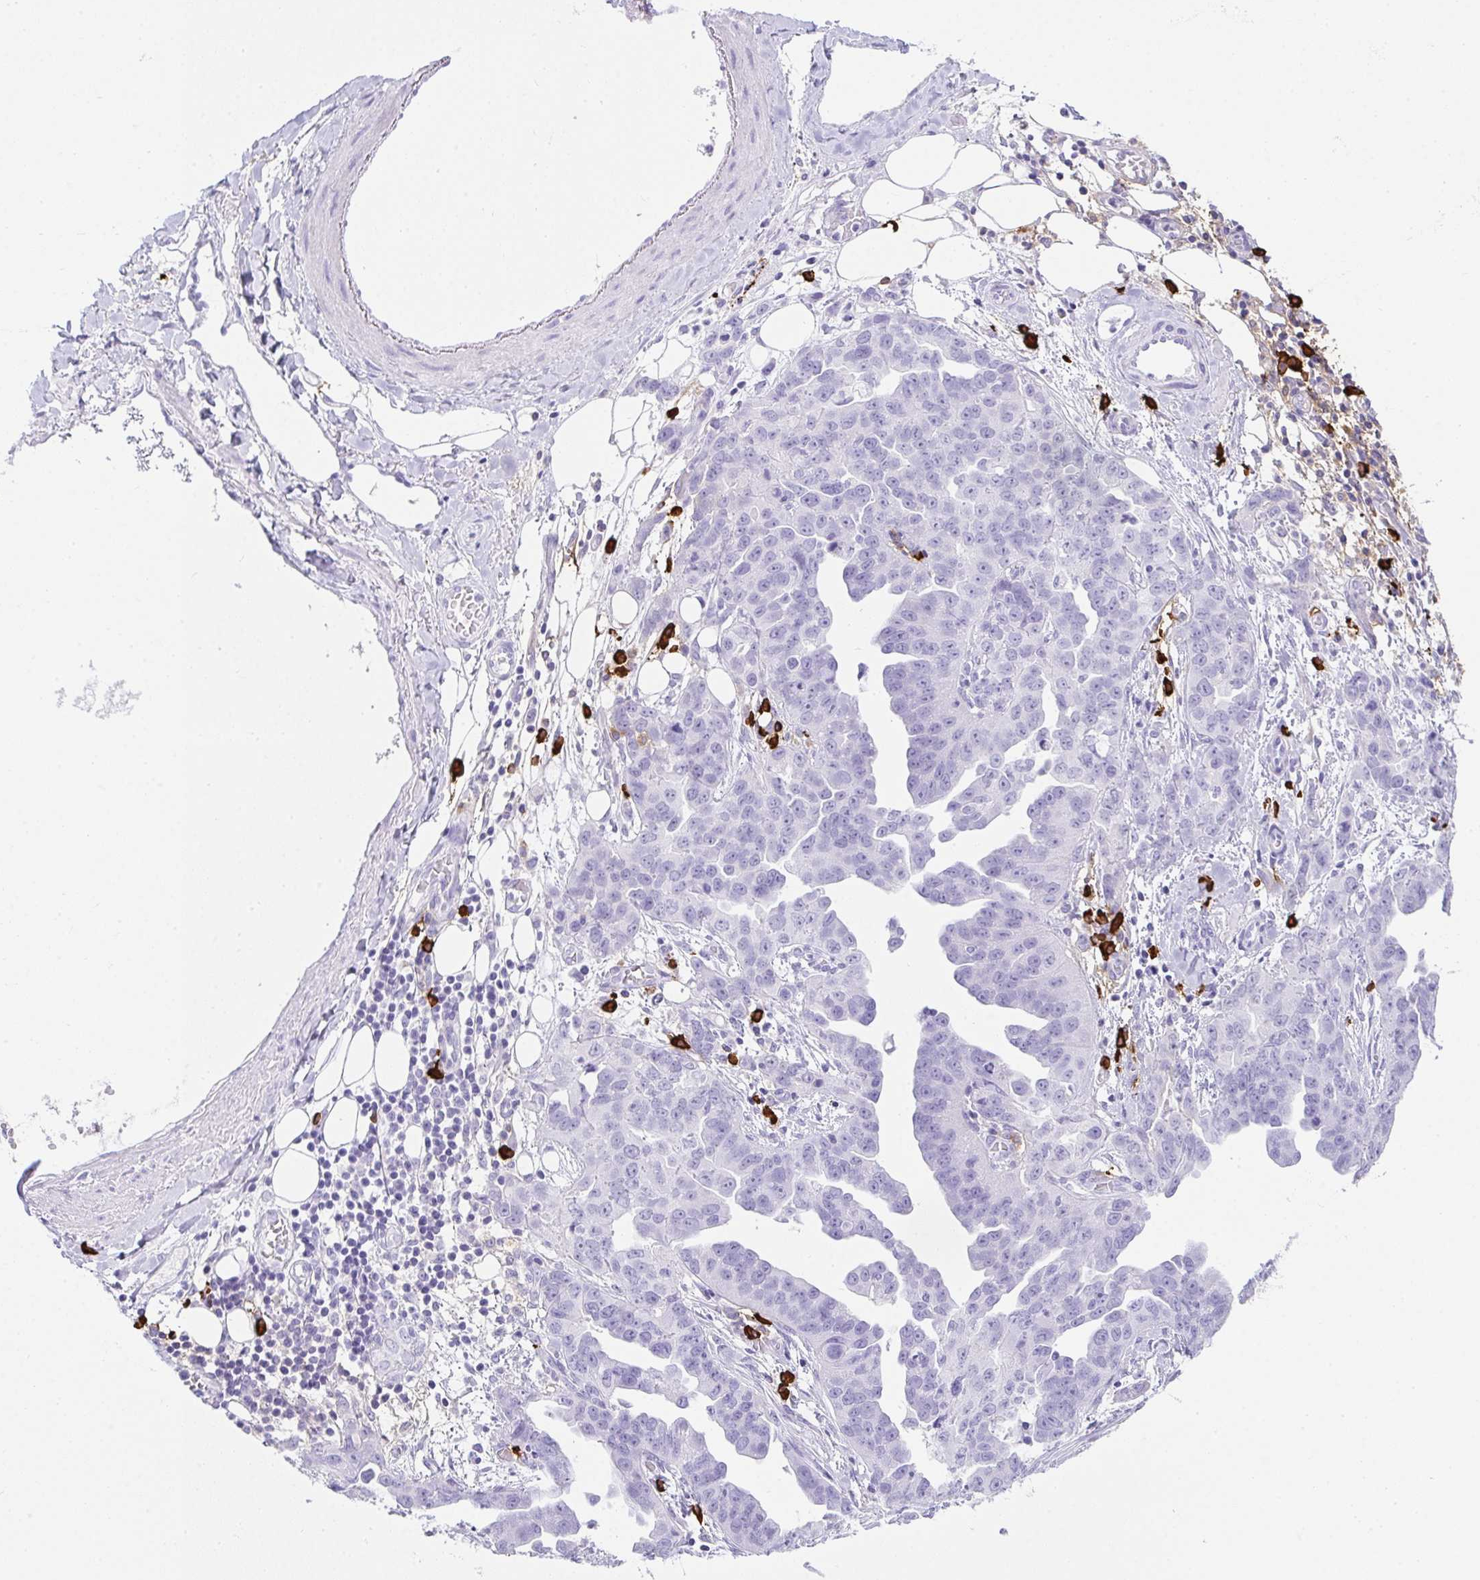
{"staining": {"intensity": "negative", "quantity": "none", "location": "none"}, "tissue": "ovarian cancer", "cell_type": "Tumor cells", "image_type": "cancer", "snomed": [{"axis": "morphology", "description": "Cystadenocarcinoma, serous, NOS"}, {"axis": "topography", "description": "Ovary"}], "caption": "Tumor cells show no significant protein positivity in ovarian serous cystadenocarcinoma.", "gene": "CDADC1", "patient": {"sex": "female", "age": 75}}